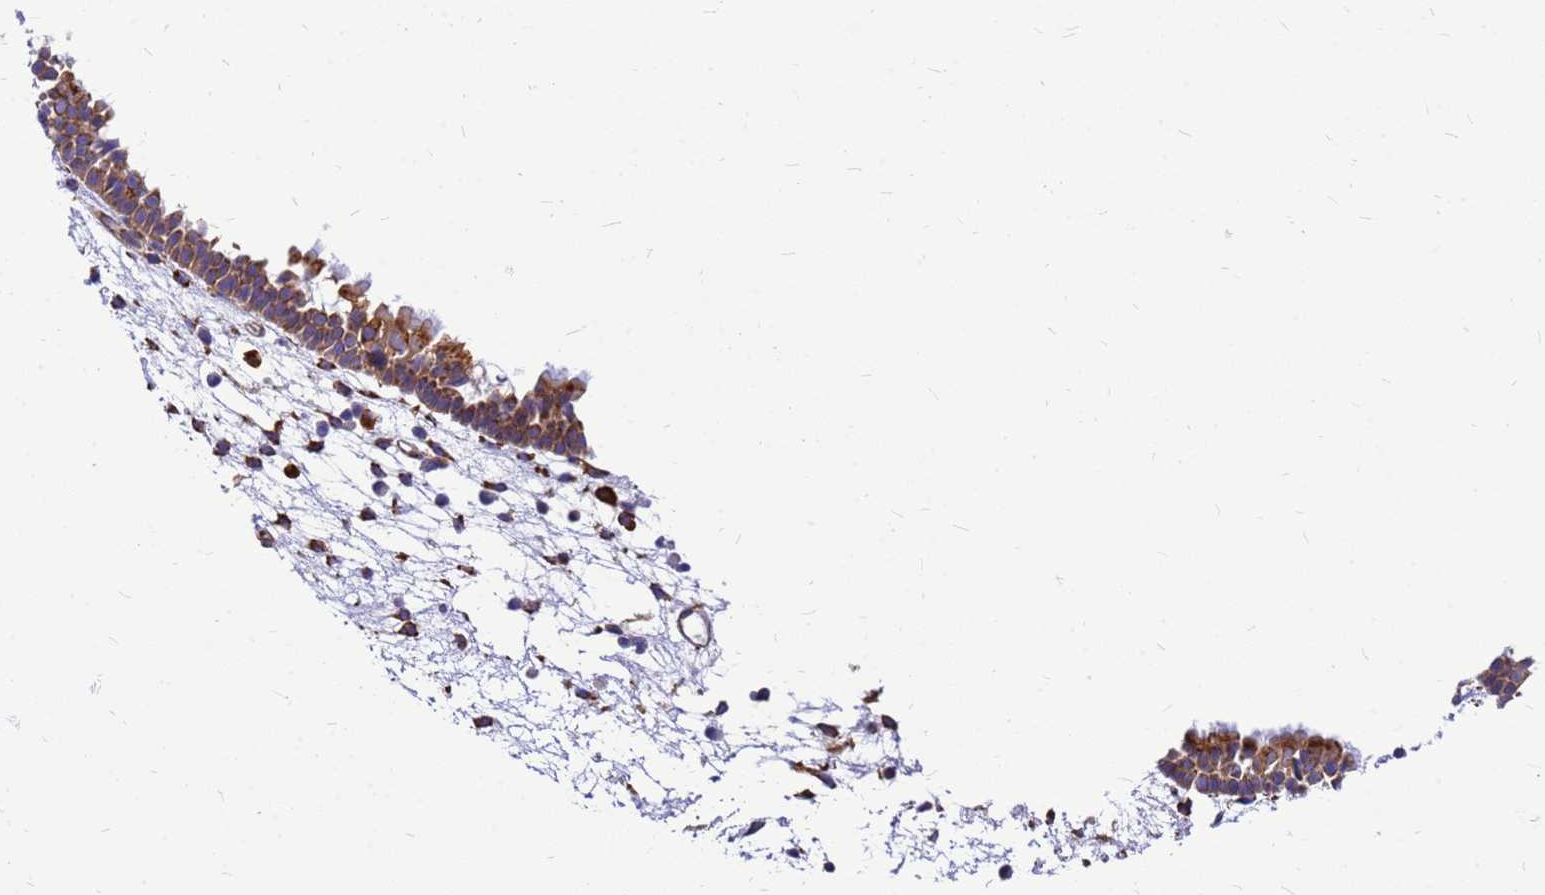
{"staining": {"intensity": "strong", "quantity": ">75%", "location": "cytoplasmic/membranous"}, "tissue": "nasopharynx", "cell_type": "Respiratory epithelial cells", "image_type": "normal", "snomed": [{"axis": "morphology", "description": "Normal tissue, NOS"}, {"axis": "morphology", "description": "Inflammation, NOS"}, {"axis": "morphology", "description": "Malignant melanoma, Metastatic site"}, {"axis": "topography", "description": "Nasopharynx"}], "caption": "Human nasopharynx stained with a brown dye exhibits strong cytoplasmic/membranous positive positivity in approximately >75% of respiratory epithelial cells.", "gene": "EEF1D", "patient": {"sex": "male", "age": 70}}